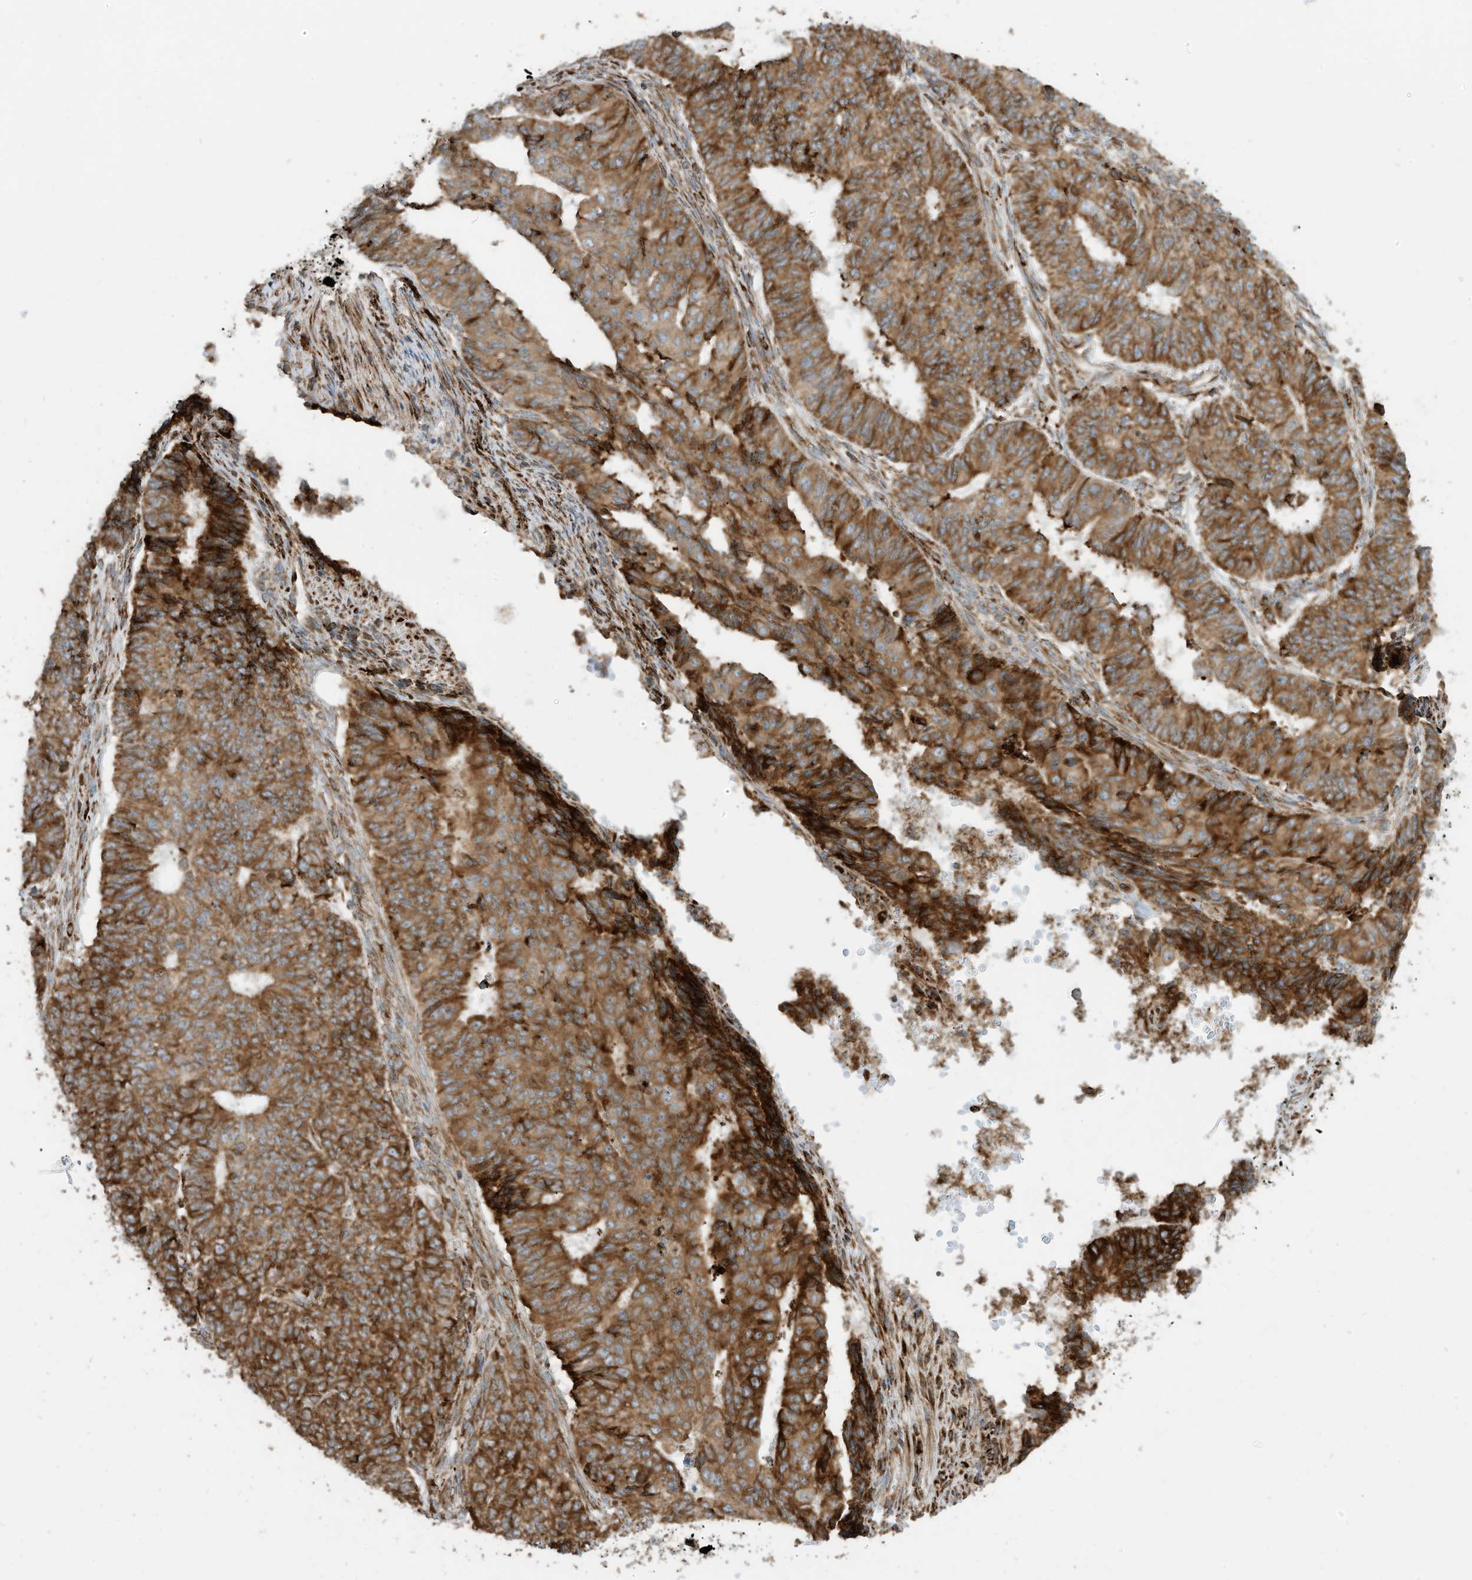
{"staining": {"intensity": "moderate", "quantity": ">75%", "location": "cytoplasmic/membranous"}, "tissue": "endometrial cancer", "cell_type": "Tumor cells", "image_type": "cancer", "snomed": [{"axis": "morphology", "description": "Adenocarcinoma, NOS"}, {"axis": "topography", "description": "Endometrium"}], "caption": "A brown stain shows moderate cytoplasmic/membranous positivity of a protein in endometrial cancer (adenocarcinoma) tumor cells.", "gene": "TRNAU1AP", "patient": {"sex": "female", "age": 32}}